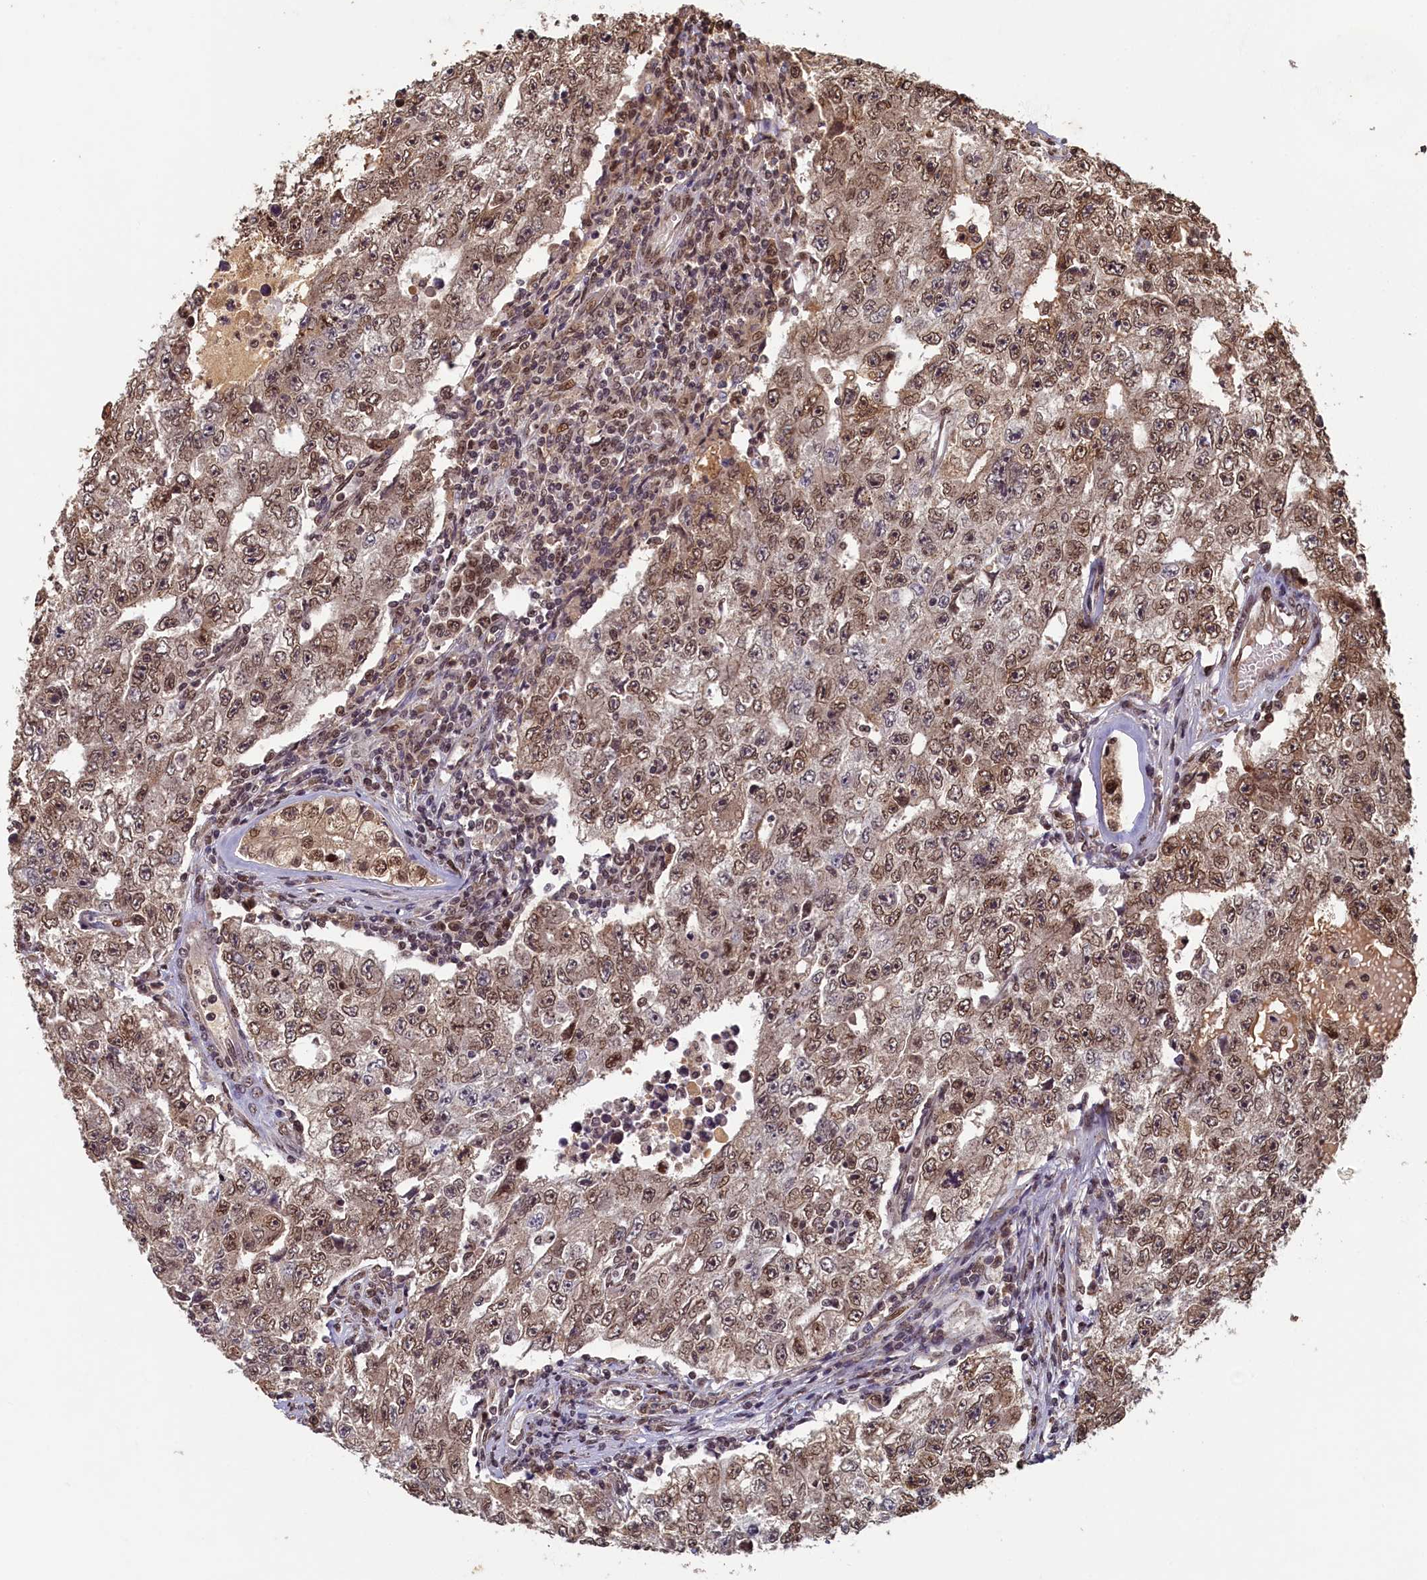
{"staining": {"intensity": "moderate", "quantity": ">75%", "location": "nuclear"}, "tissue": "testis cancer", "cell_type": "Tumor cells", "image_type": "cancer", "snomed": [{"axis": "morphology", "description": "Carcinoma, Embryonal, NOS"}, {"axis": "topography", "description": "Testis"}], "caption": "Testis cancer was stained to show a protein in brown. There is medium levels of moderate nuclear positivity in approximately >75% of tumor cells.", "gene": "CKAP2L", "patient": {"sex": "male", "age": 17}}